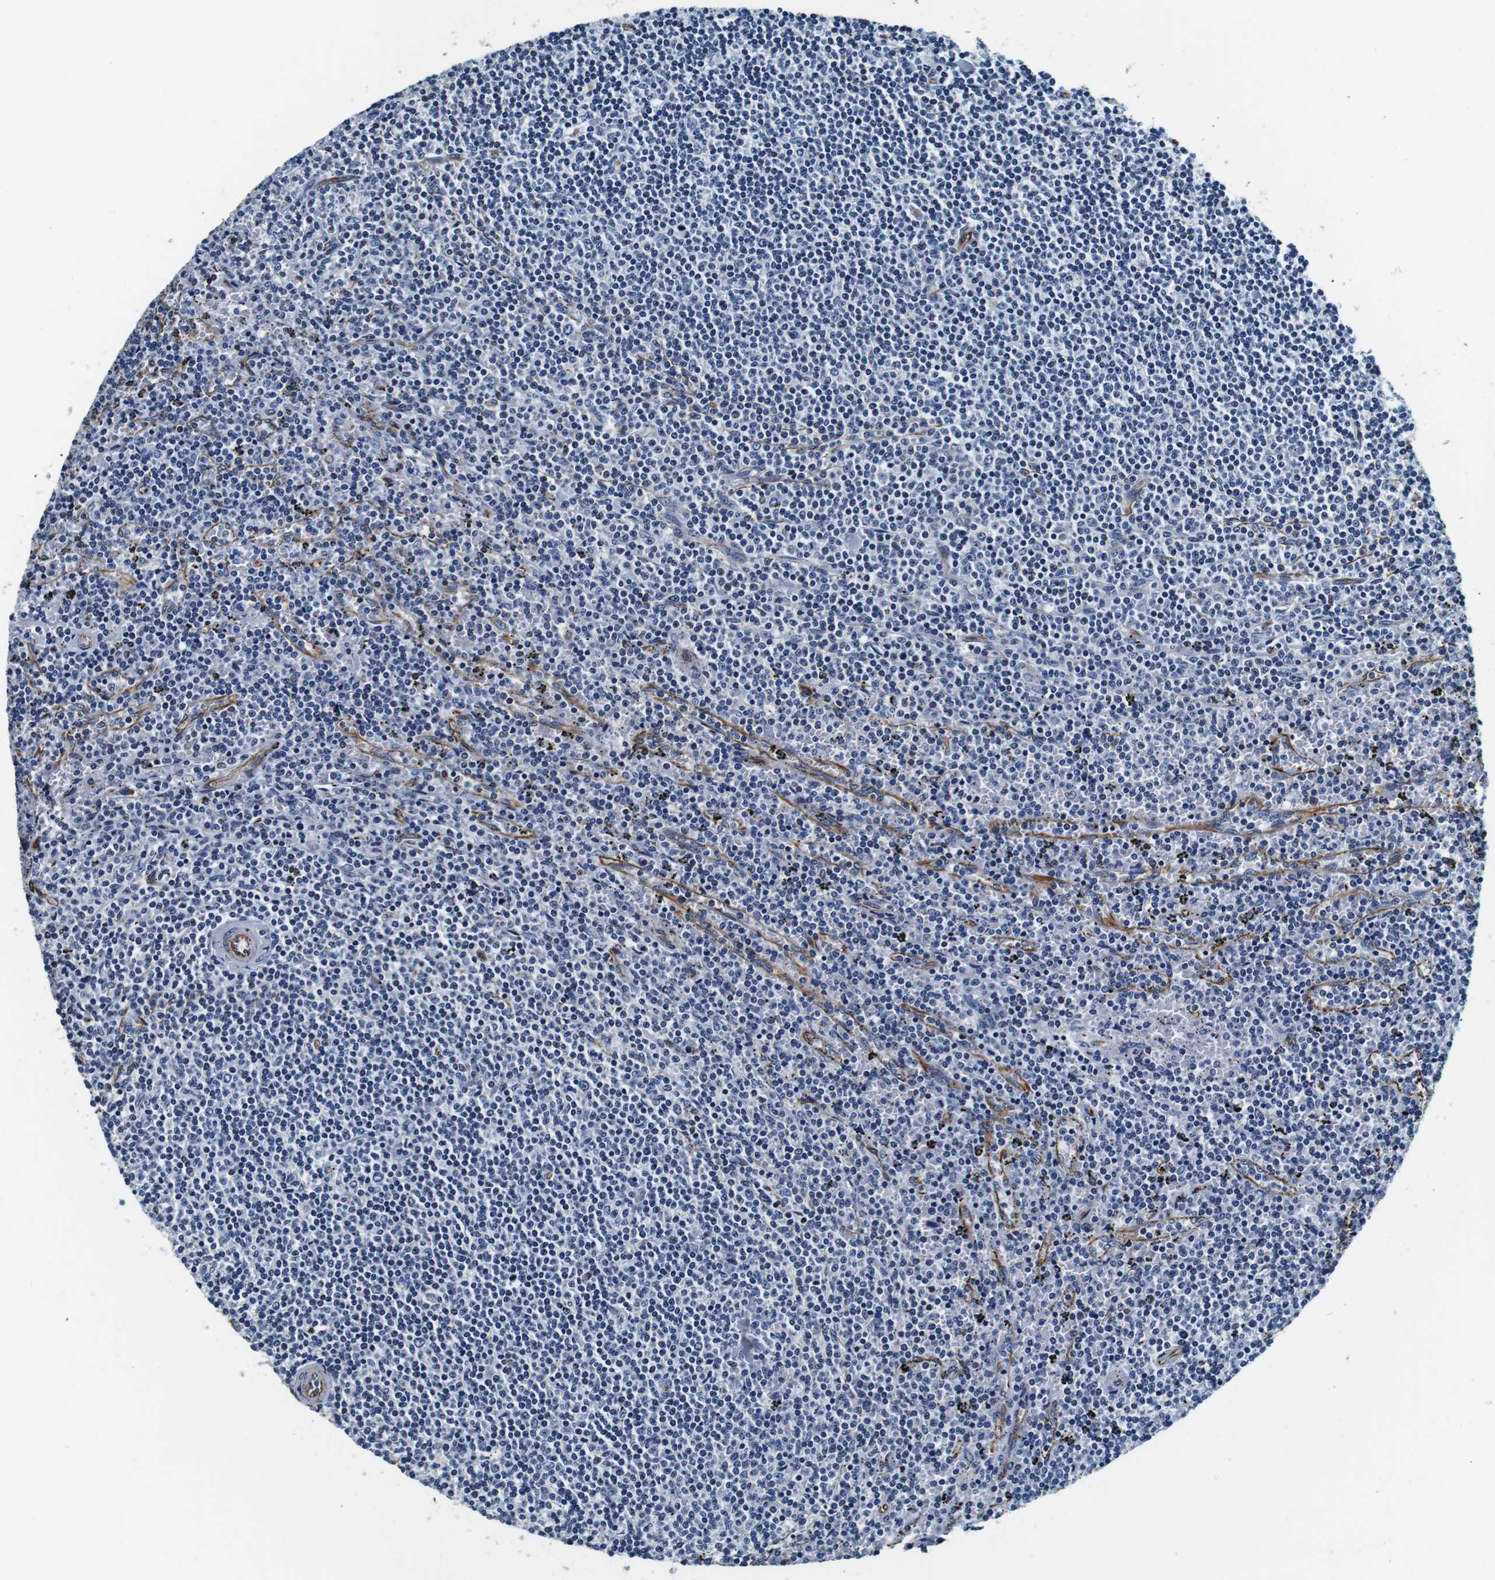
{"staining": {"intensity": "negative", "quantity": "none", "location": "none"}, "tissue": "lymphoma", "cell_type": "Tumor cells", "image_type": "cancer", "snomed": [{"axis": "morphology", "description": "Malignant lymphoma, non-Hodgkin's type, Low grade"}, {"axis": "topography", "description": "Spleen"}], "caption": "Immunohistochemical staining of human lymphoma displays no significant positivity in tumor cells.", "gene": "GJE1", "patient": {"sex": "female", "age": 50}}